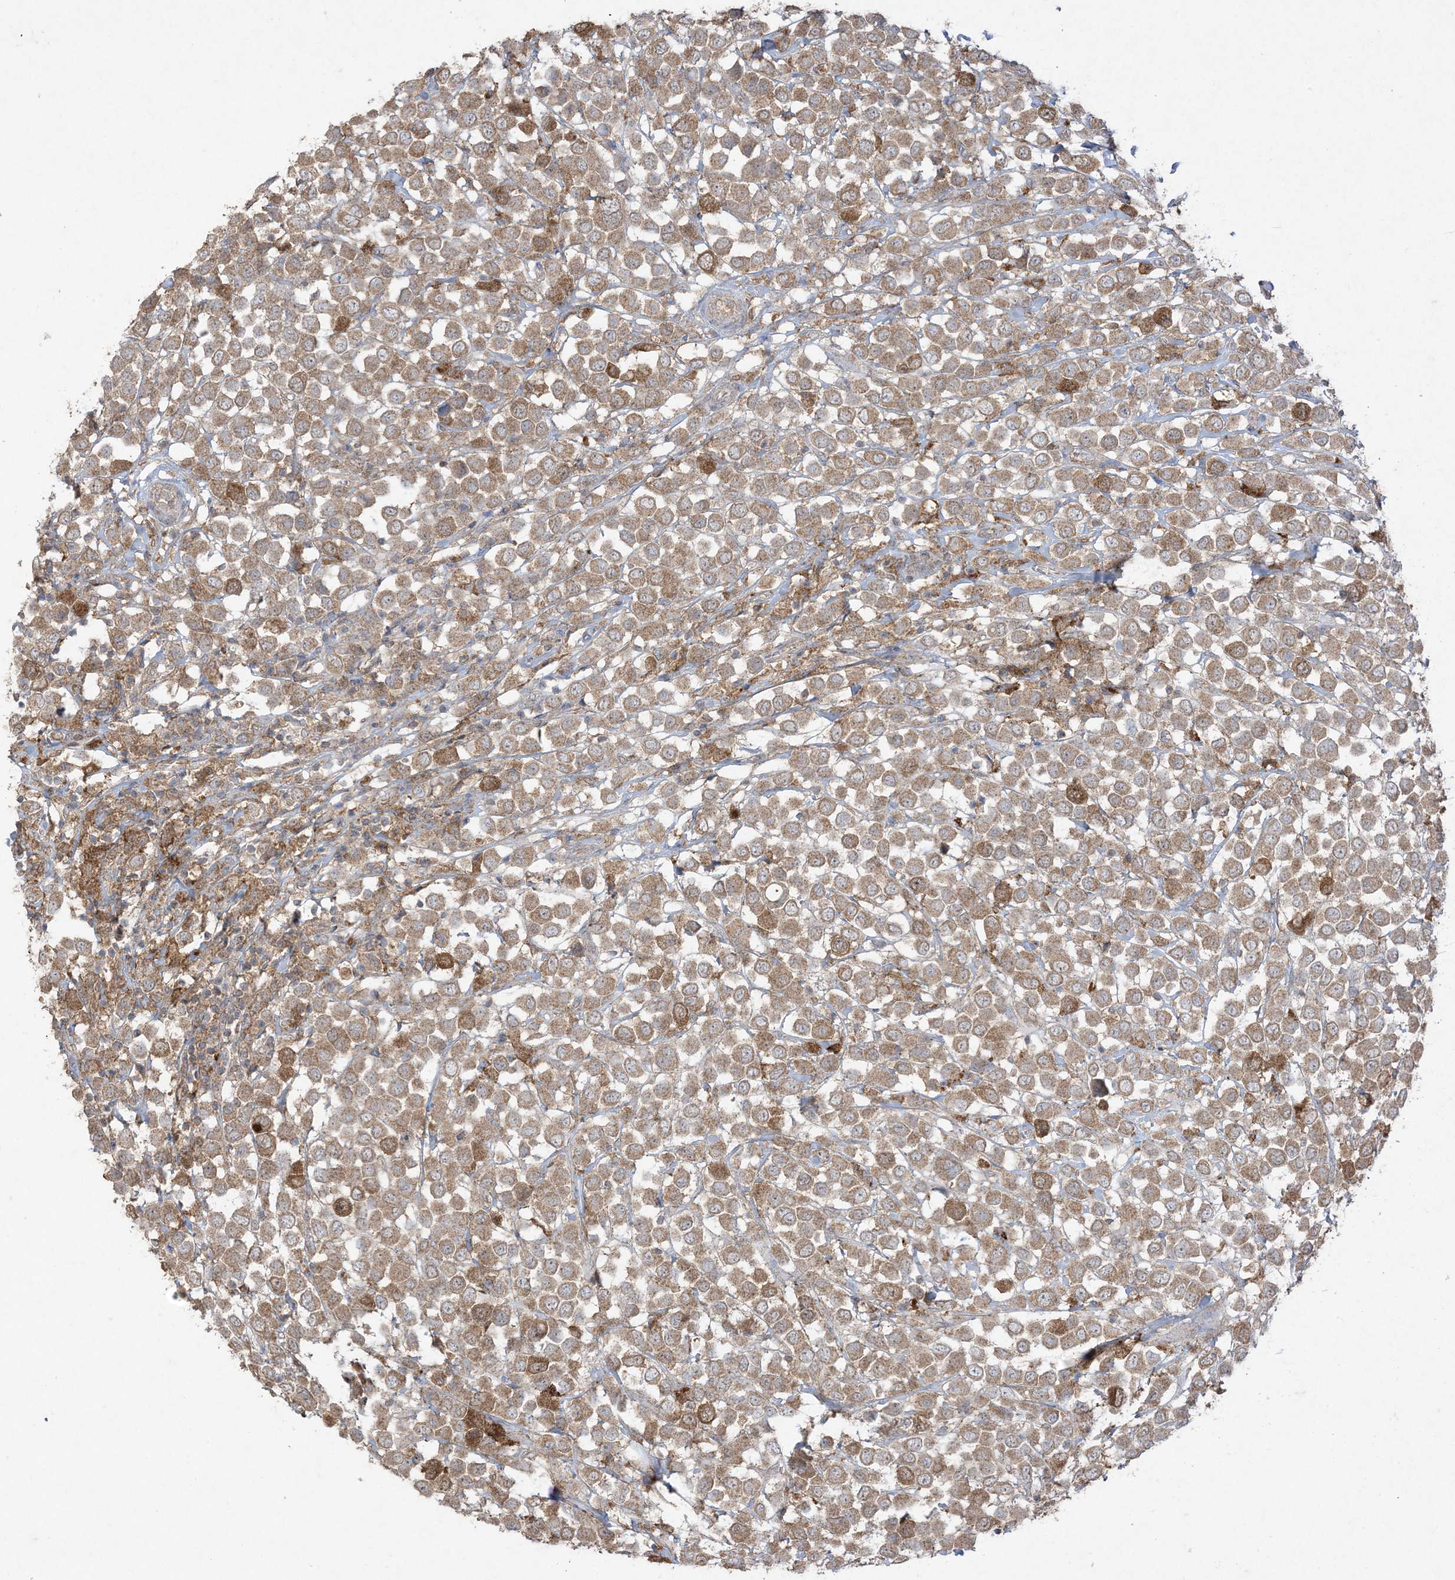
{"staining": {"intensity": "moderate", "quantity": ">75%", "location": "cytoplasmic/membranous"}, "tissue": "breast cancer", "cell_type": "Tumor cells", "image_type": "cancer", "snomed": [{"axis": "morphology", "description": "Duct carcinoma"}, {"axis": "topography", "description": "Breast"}], "caption": "An image of invasive ductal carcinoma (breast) stained for a protein shows moderate cytoplasmic/membranous brown staining in tumor cells.", "gene": "UBE2C", "patient": {"sex": "female", "age": 61}}